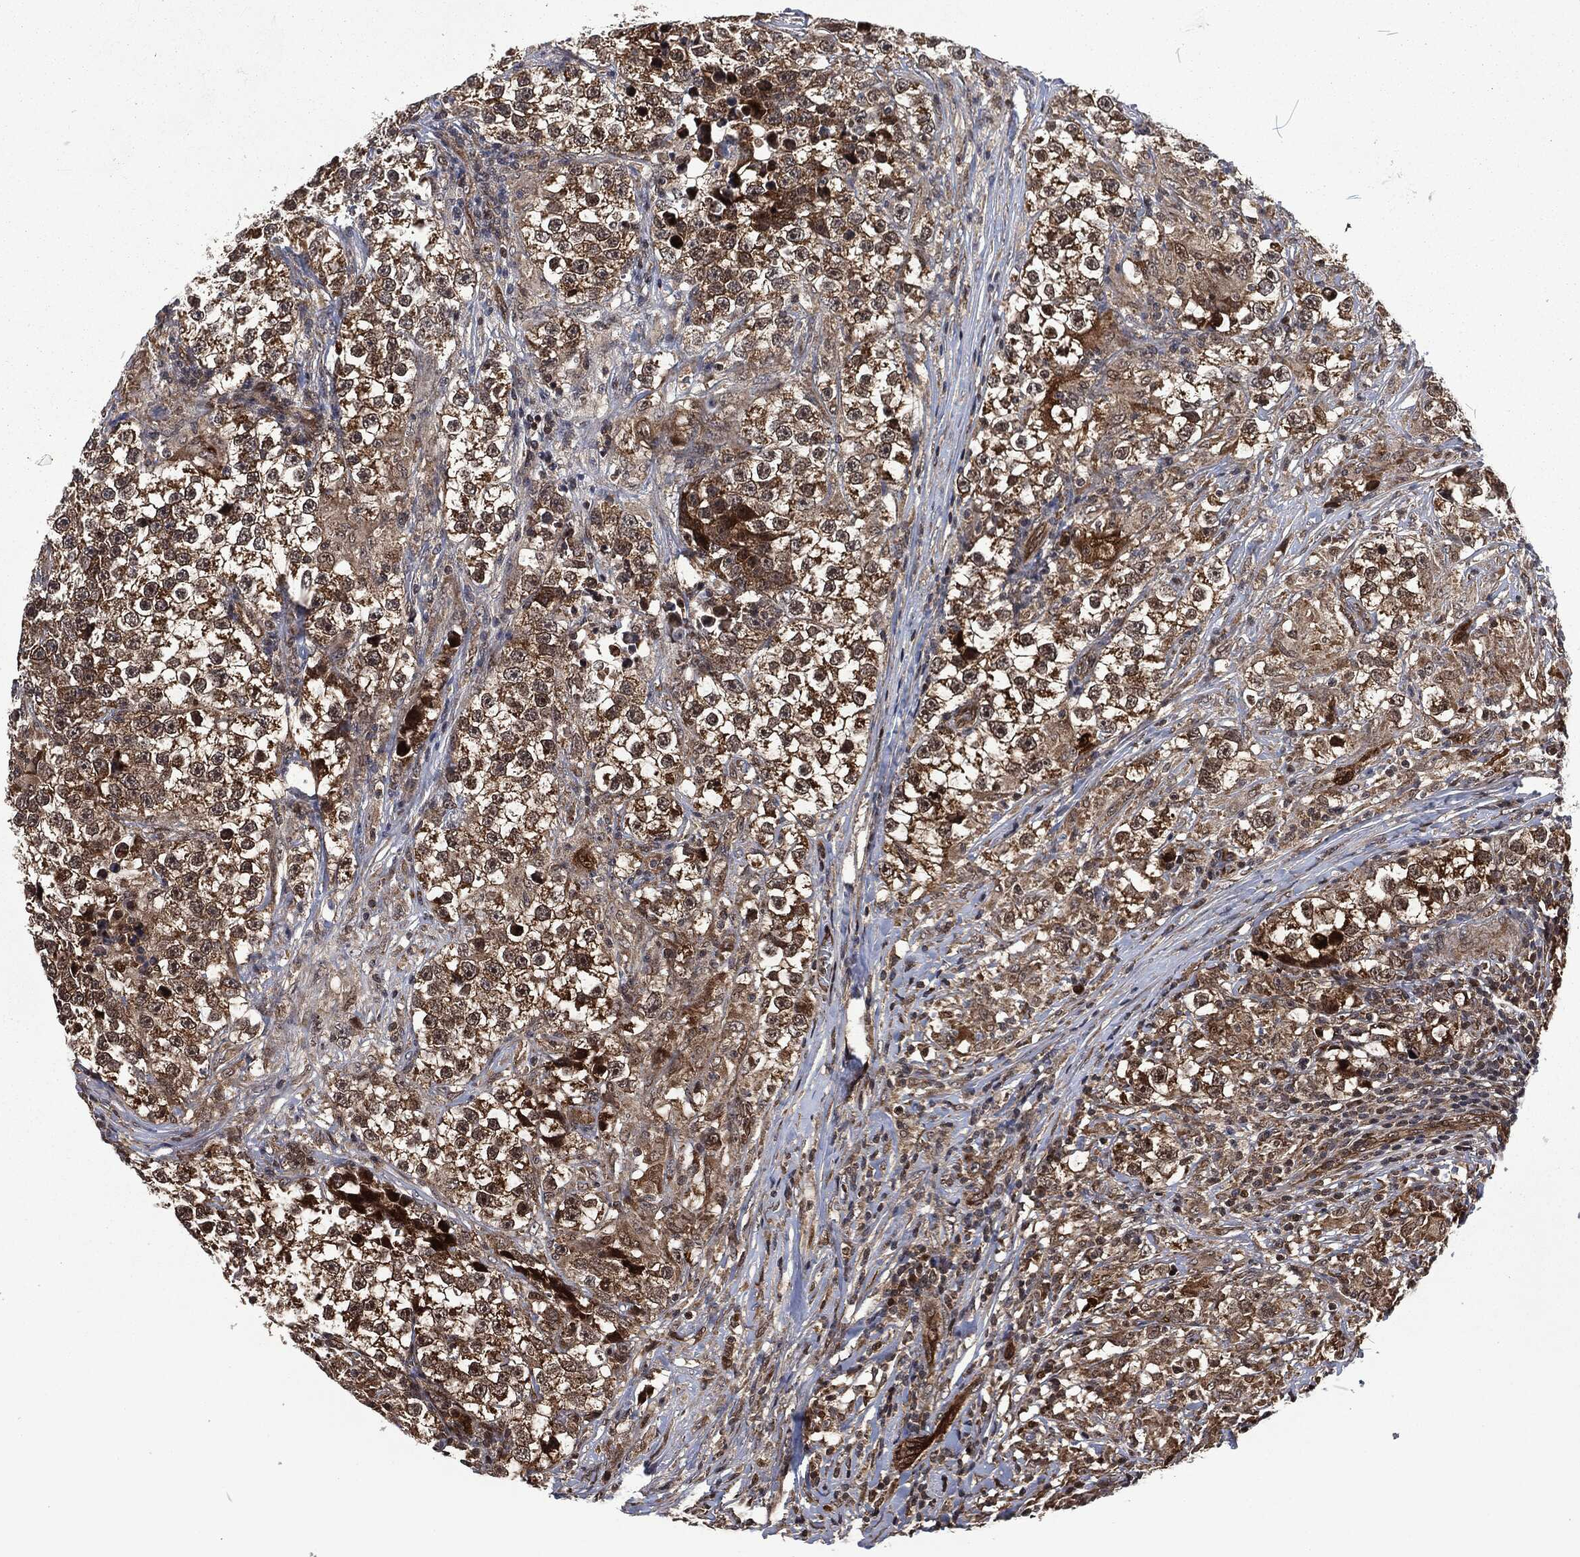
{"staining": {"intensity": "moderate", "quantity": "25%-75%", "location": "cytoplasmic/membranous"}, "tissue": "testis cancer", "cell_type": "Tumor cells", "image_type": "cancer", "snomed": [{"axis": "morphology", "description": "Seminoma, NOS"}, {"axis": "topography", "description": "Testis"}], "caption": "Moderate cytoplasmic/membranous positivity for a protein is seen in about 25%-75% of tumor cells of testis cancer using immunohistochemistry.", "gene": "CMPK2", "patient": {"sex": "male", "age": 46}}